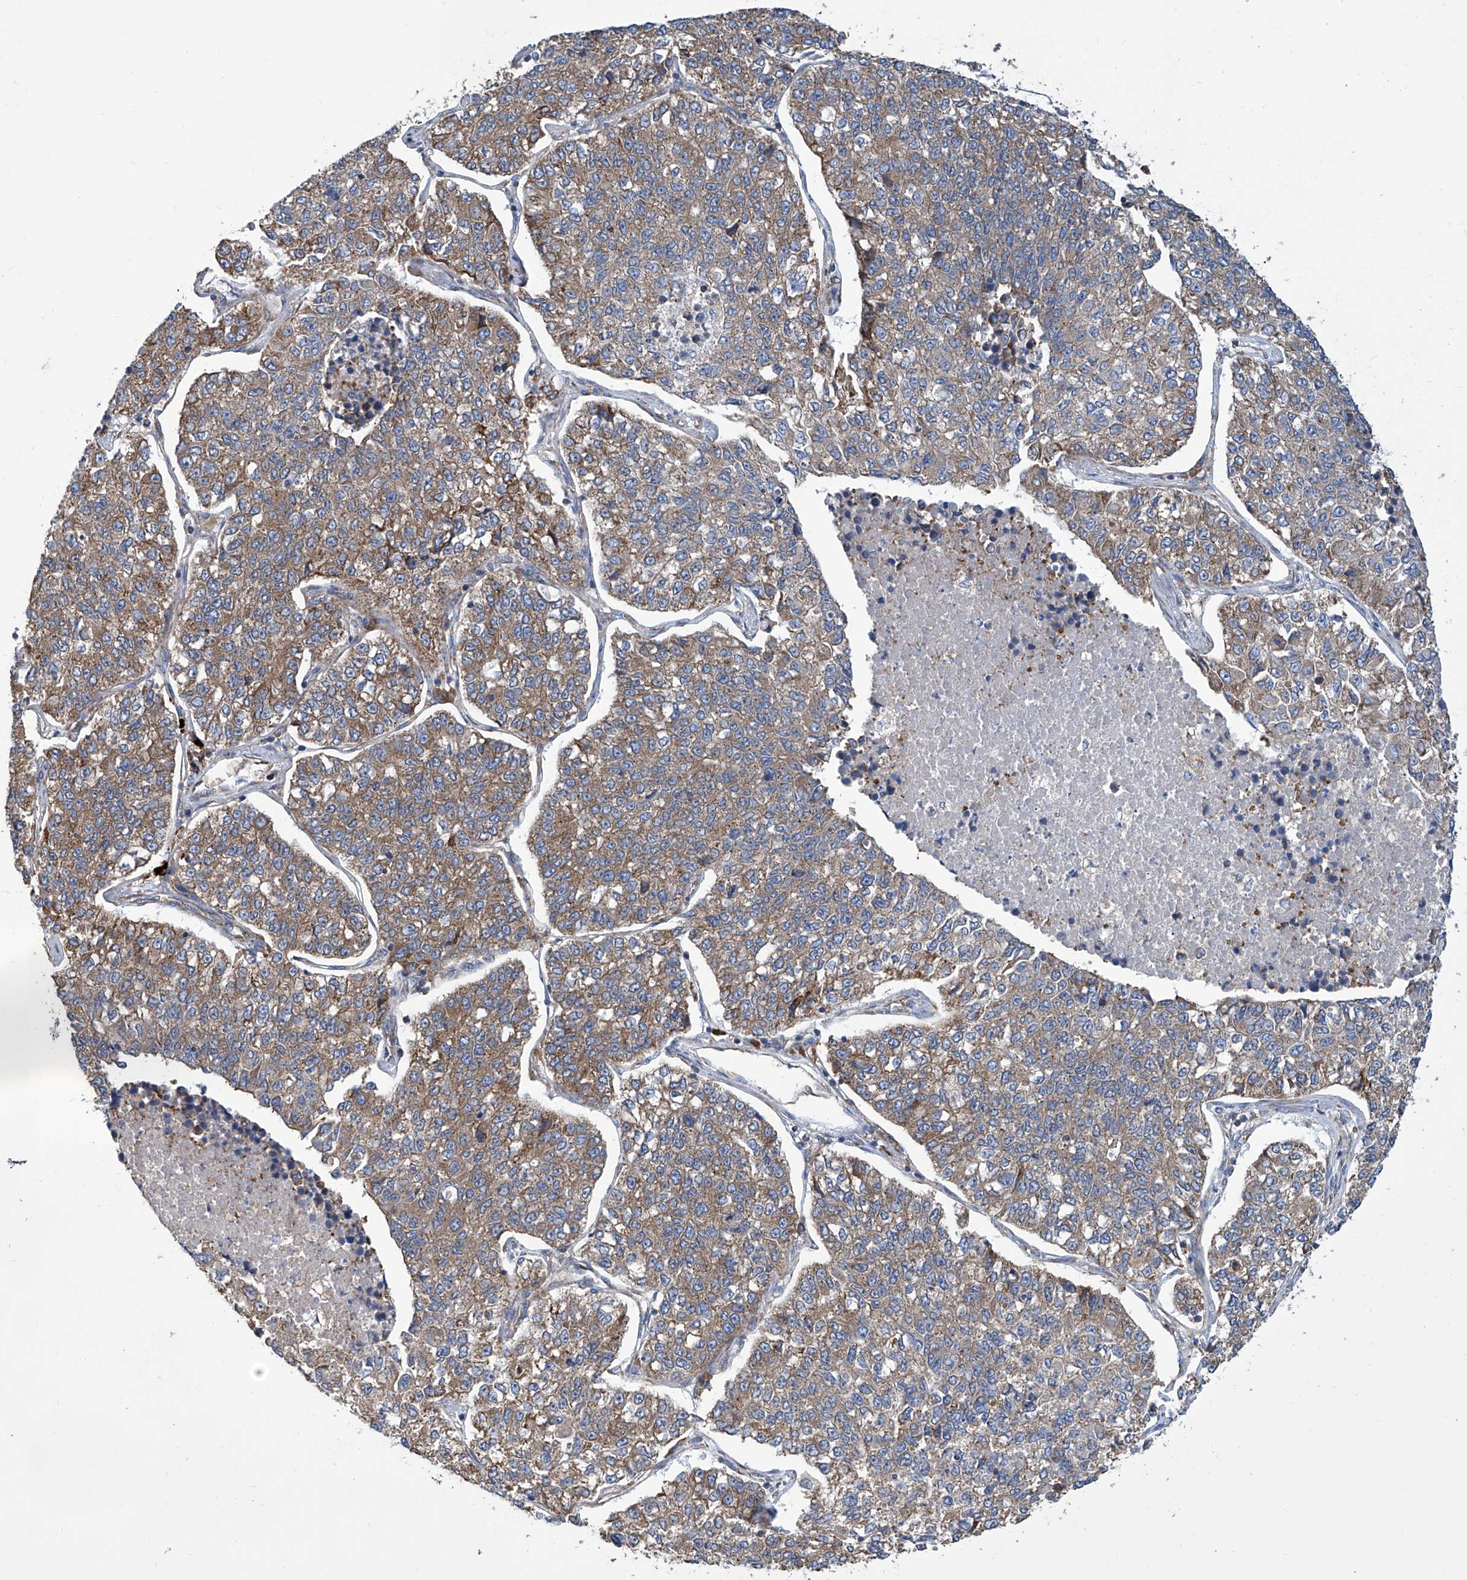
{"staining": {"intensity": "moderate", "quantity": ">75%", "location": "cytoplasmic/membranous"}, "tissue": "lung cancer", "cell_type": "Tumor cells", "image_type": "cancer", "snomed": [{"axis": "morphology", "description": "Adenocarcinoma, NOS"}, {"axis": "topography", "description": "Lung"}], "caption": "Immunohistochemistry (IHC) image of human lung cancer stained for a protein (brown), which shows medium levels of moderate cytoplasmic/membranous positivity in about >75% of tumor cells.", "gene": "SENP2", "patient": {"sex": "male", "age": 49}}